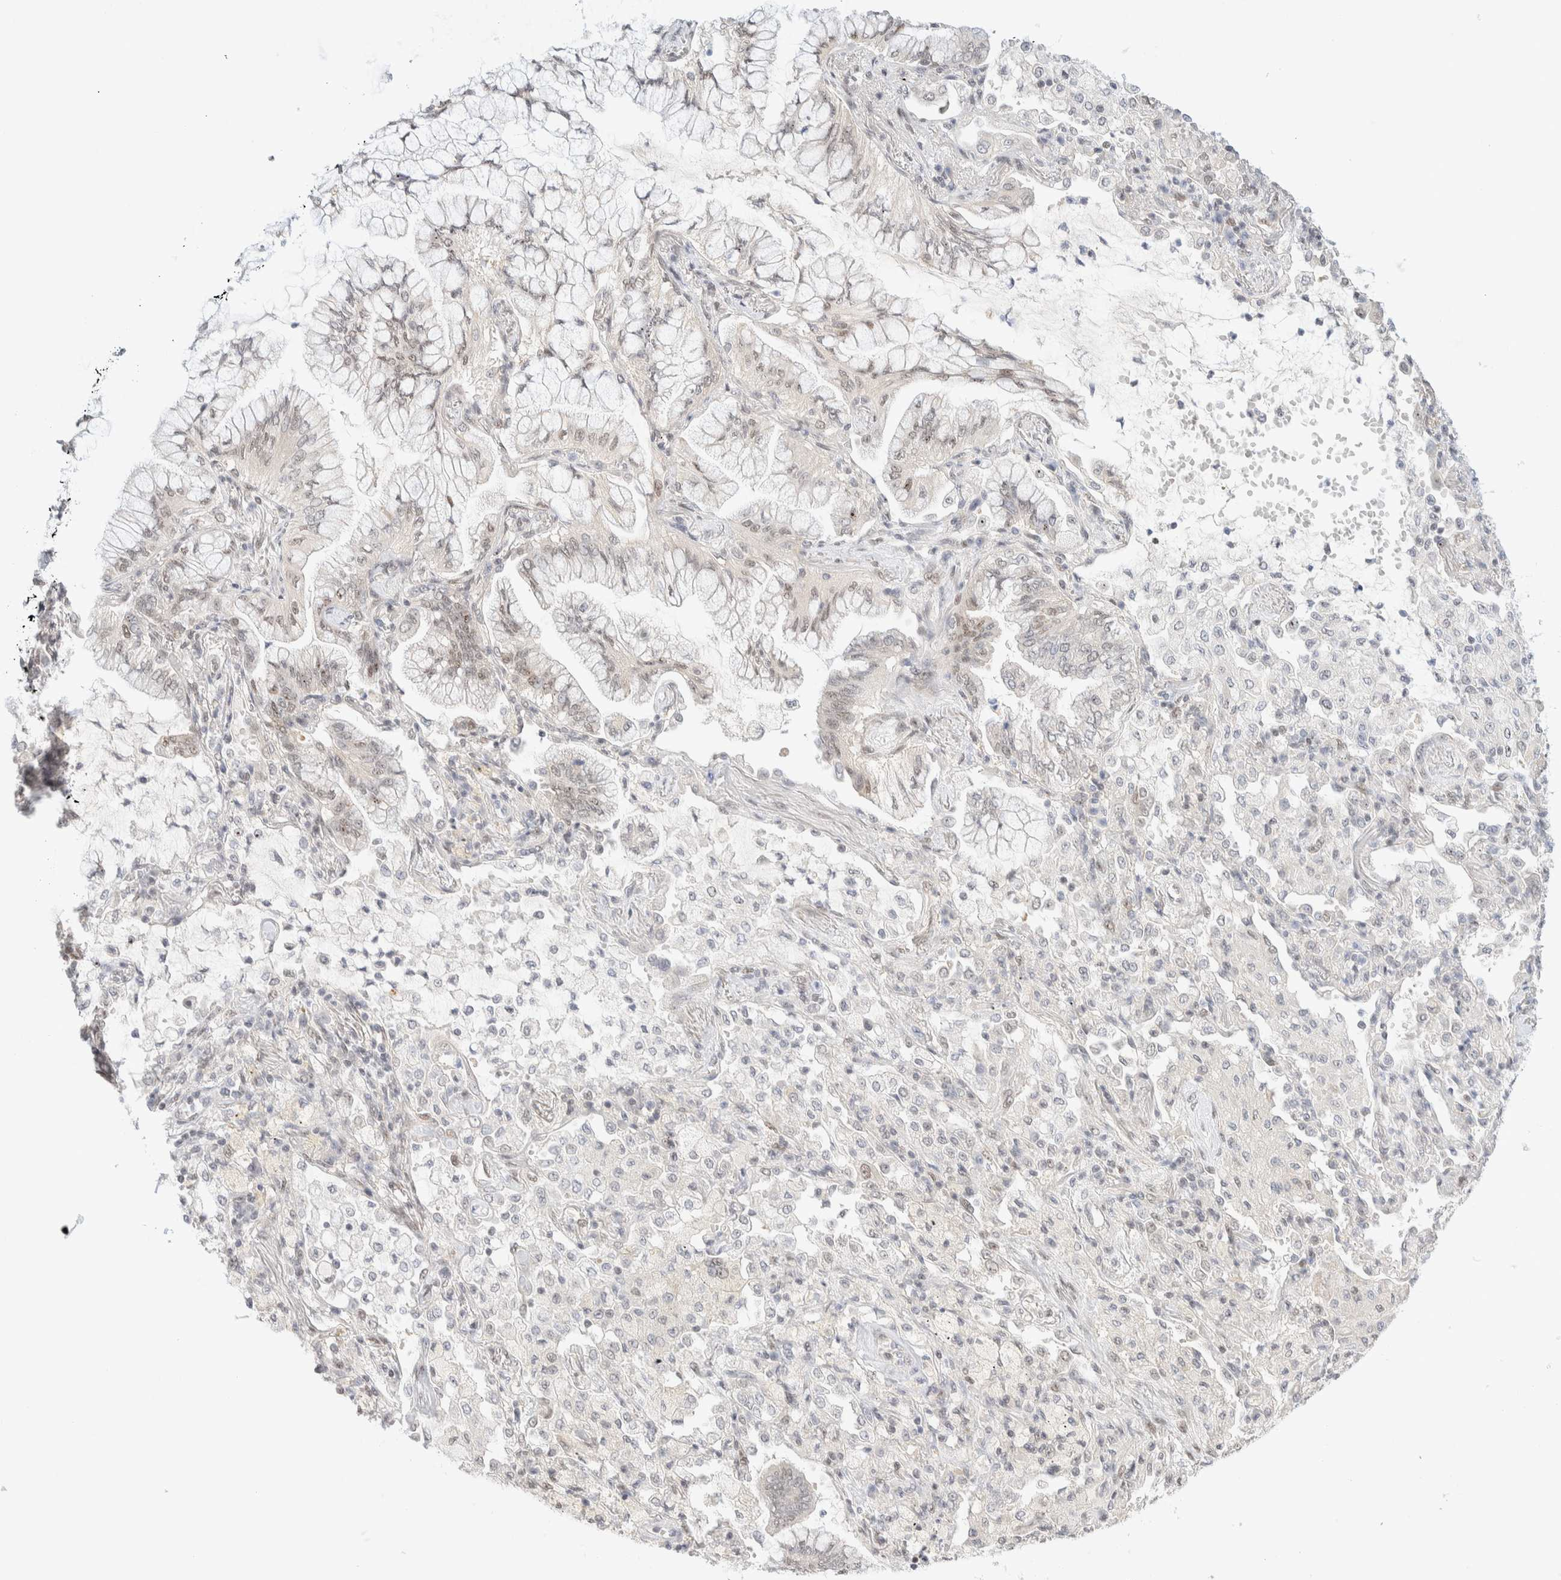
{"staining": {"intensity": "moderate", "quantity": "<25%", "location": "nuclear"}, "tissue": "lung cancer", "cell_type": "Tumor cells", "image_type": "cancer", "snomed": [{"axis": "morphology", "description": "Adenocarcinoma, NOS"}, {"axis": "topography", "description": "Lung"}], "caption": "This is a histology image of immunohistochemistry (IHC) staining of lung adenocarcinoma, which shows moderate positivity in the nuclear of tumor cells.", "gene": "PYGO2", "patient": {"sex": "female", "age": 70}}